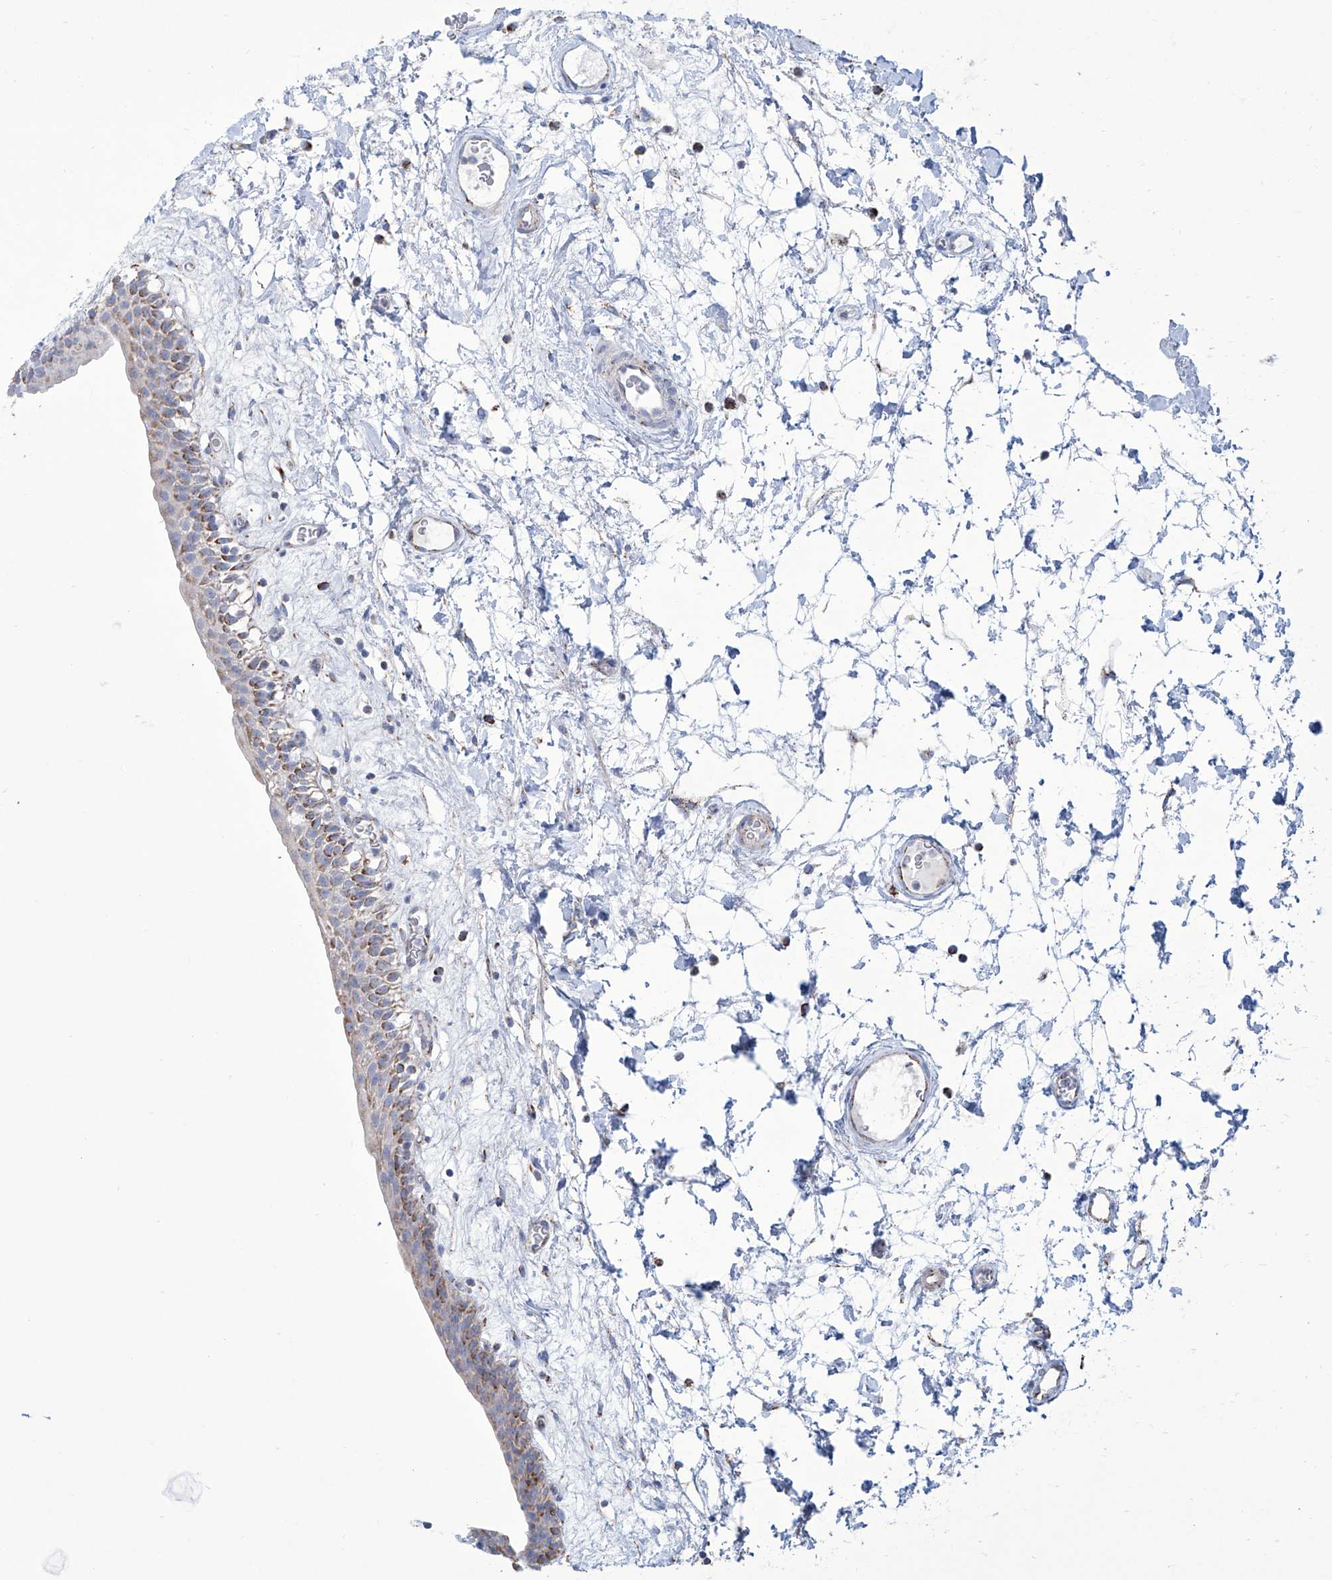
{"staining": {"intensity": "moderate", "quantity": "25%-75%", "location": "cytoplasmic/membranous"}, "tissue": "urinary bladder", "cell_type": "Urothelial cells", "image_type": "normal", "snomed": [{"axis": "morphology", "description": "Normal tissue, NOS"}, {"axis": "topography", "description": "Urinary bladder"}], "caption": "DAB immunohistochemical staining of benign urinary bladder exhibits moderate cytoplasmic/membranous protein positivity in approximately 25%-75% of urothelial cells.", "gene": "ALDH6A1", "patient": {"sex": "male", "age": 83}}